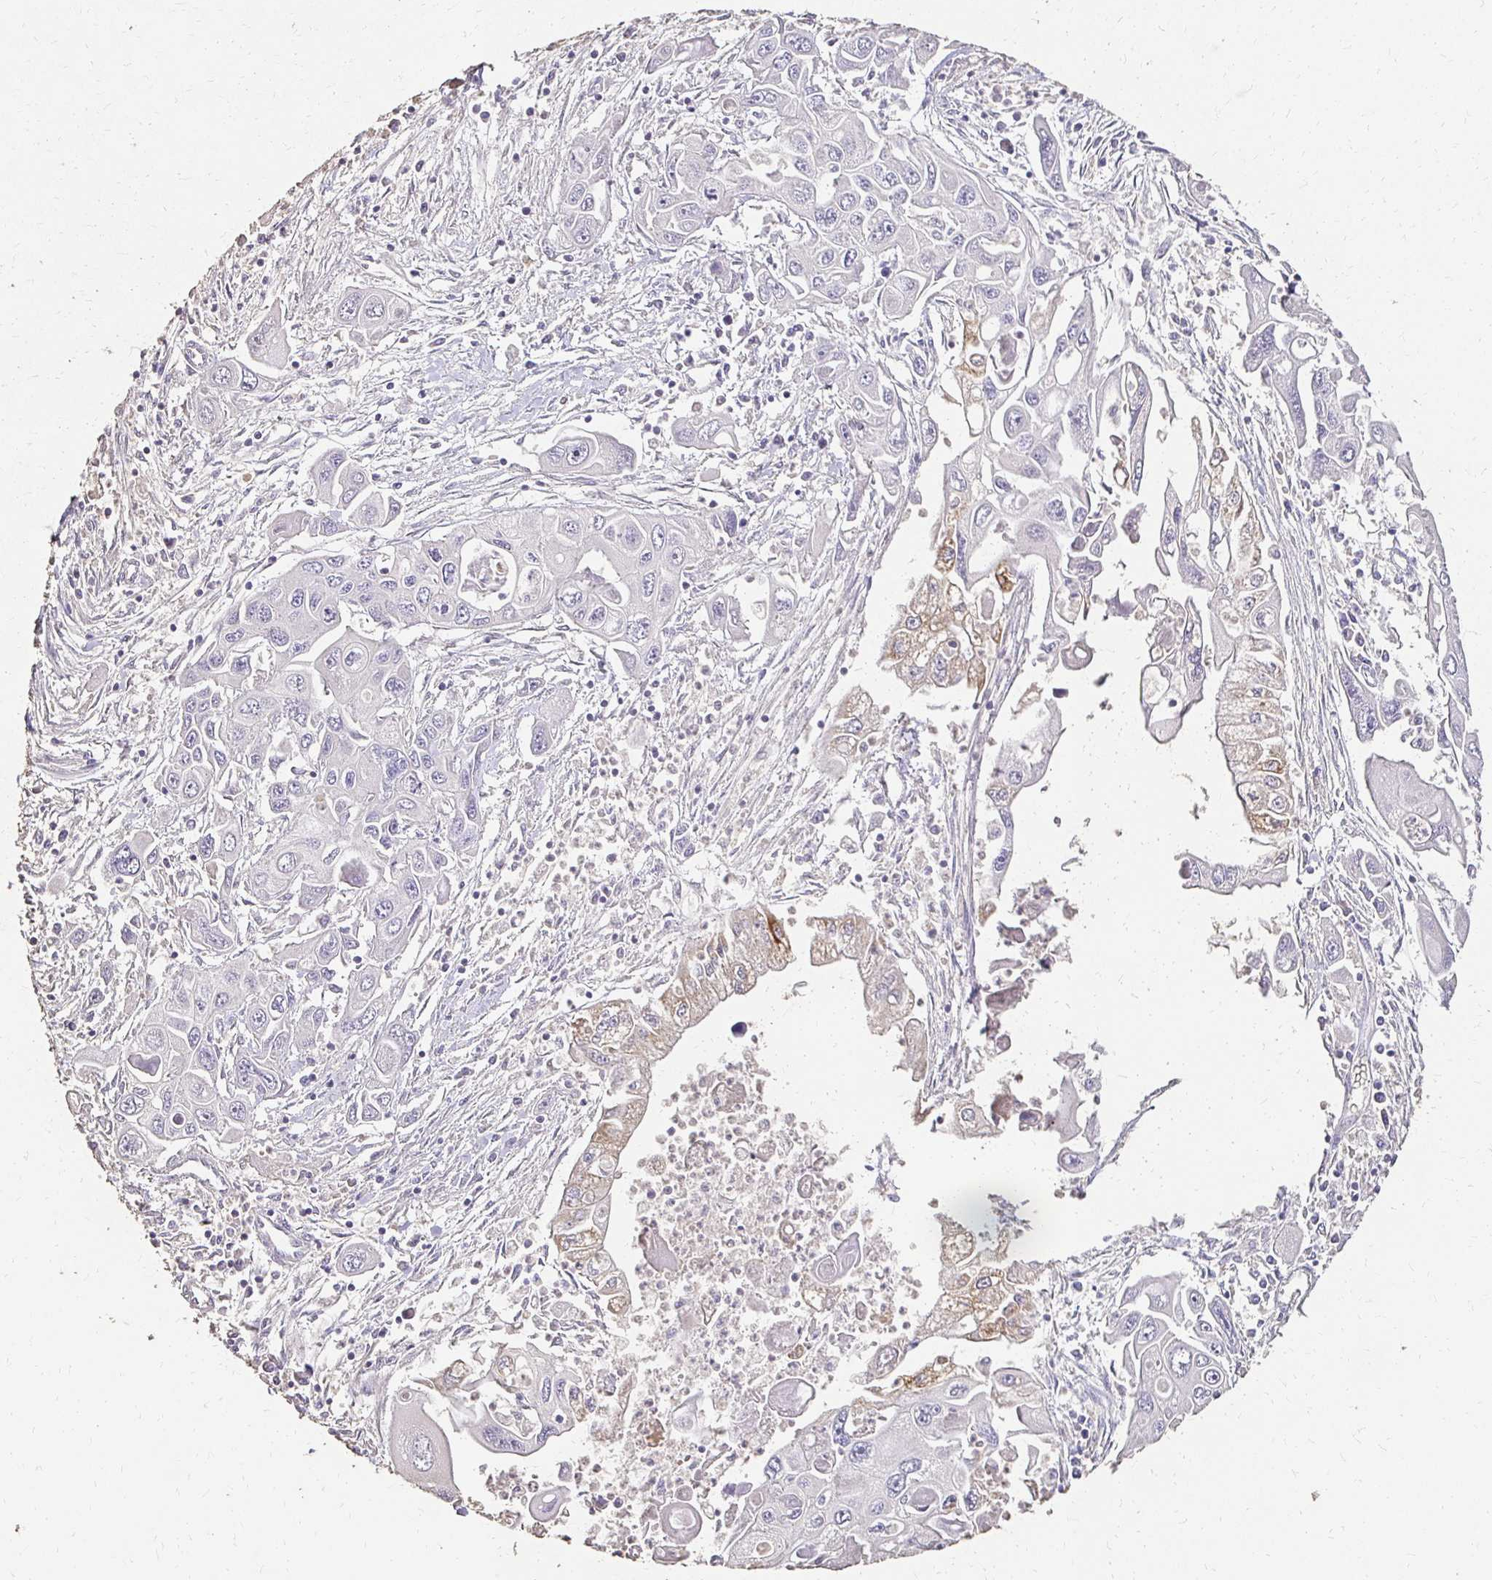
{"staining": {"intensity": "negative", "quantity": "none", "location": "none"}, "tissue": "pancreatic cancer", "cell_type": "Tumor cells", "image_type": "cancer", "snomed": [{"axis": "morphology", "description": "Adenocarcinoma, NOS"}, {"axis": "topography", "description": "Pancreas"}], "caption": "Pancreatic cancer was stained to show a protein in brown. There is no significant expression in tumor cells.", "gene": "UGT1A6", "patient": {"sex": "male", "age": 70}}